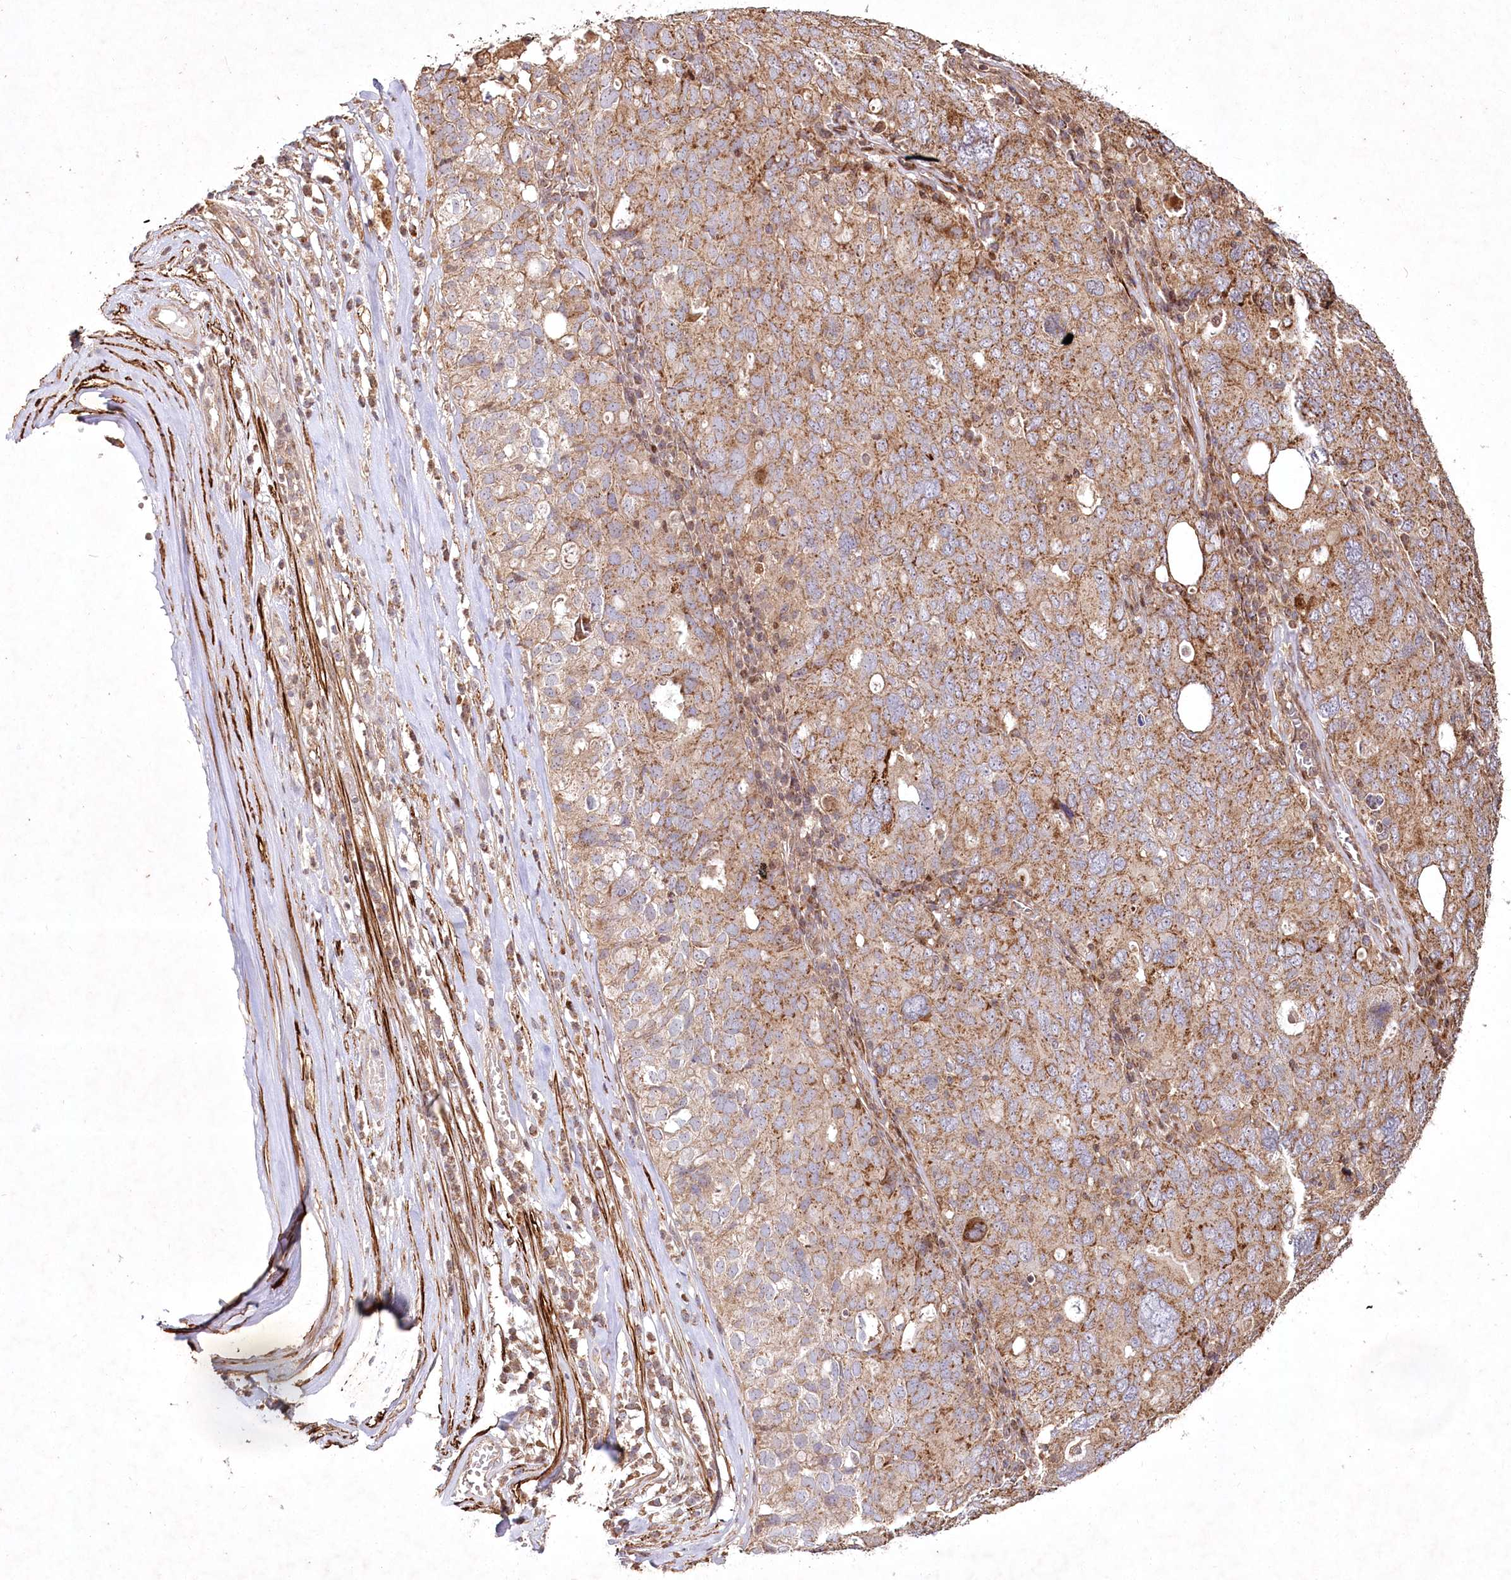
{"staining": {"intensity": "moderate", "quantity": ">75%", "location": "cytoplasmic/membranous"}, "tissue": "ovarian cancer", "cell_type": "Tumor cells", "image_type": "cancer", "snomed": [{"axis": "morphology", "description": "Carcinoma, endometroid"}, {"axis": "topography", "description": "Ovary"}], "caption": "A brown stain highlights moderate cytoplasmic/membranous expression of a protein in human ovarian cancer tumor cells.", "gene": "PSTK", "patient": {"sex": "female", "age": 62}}